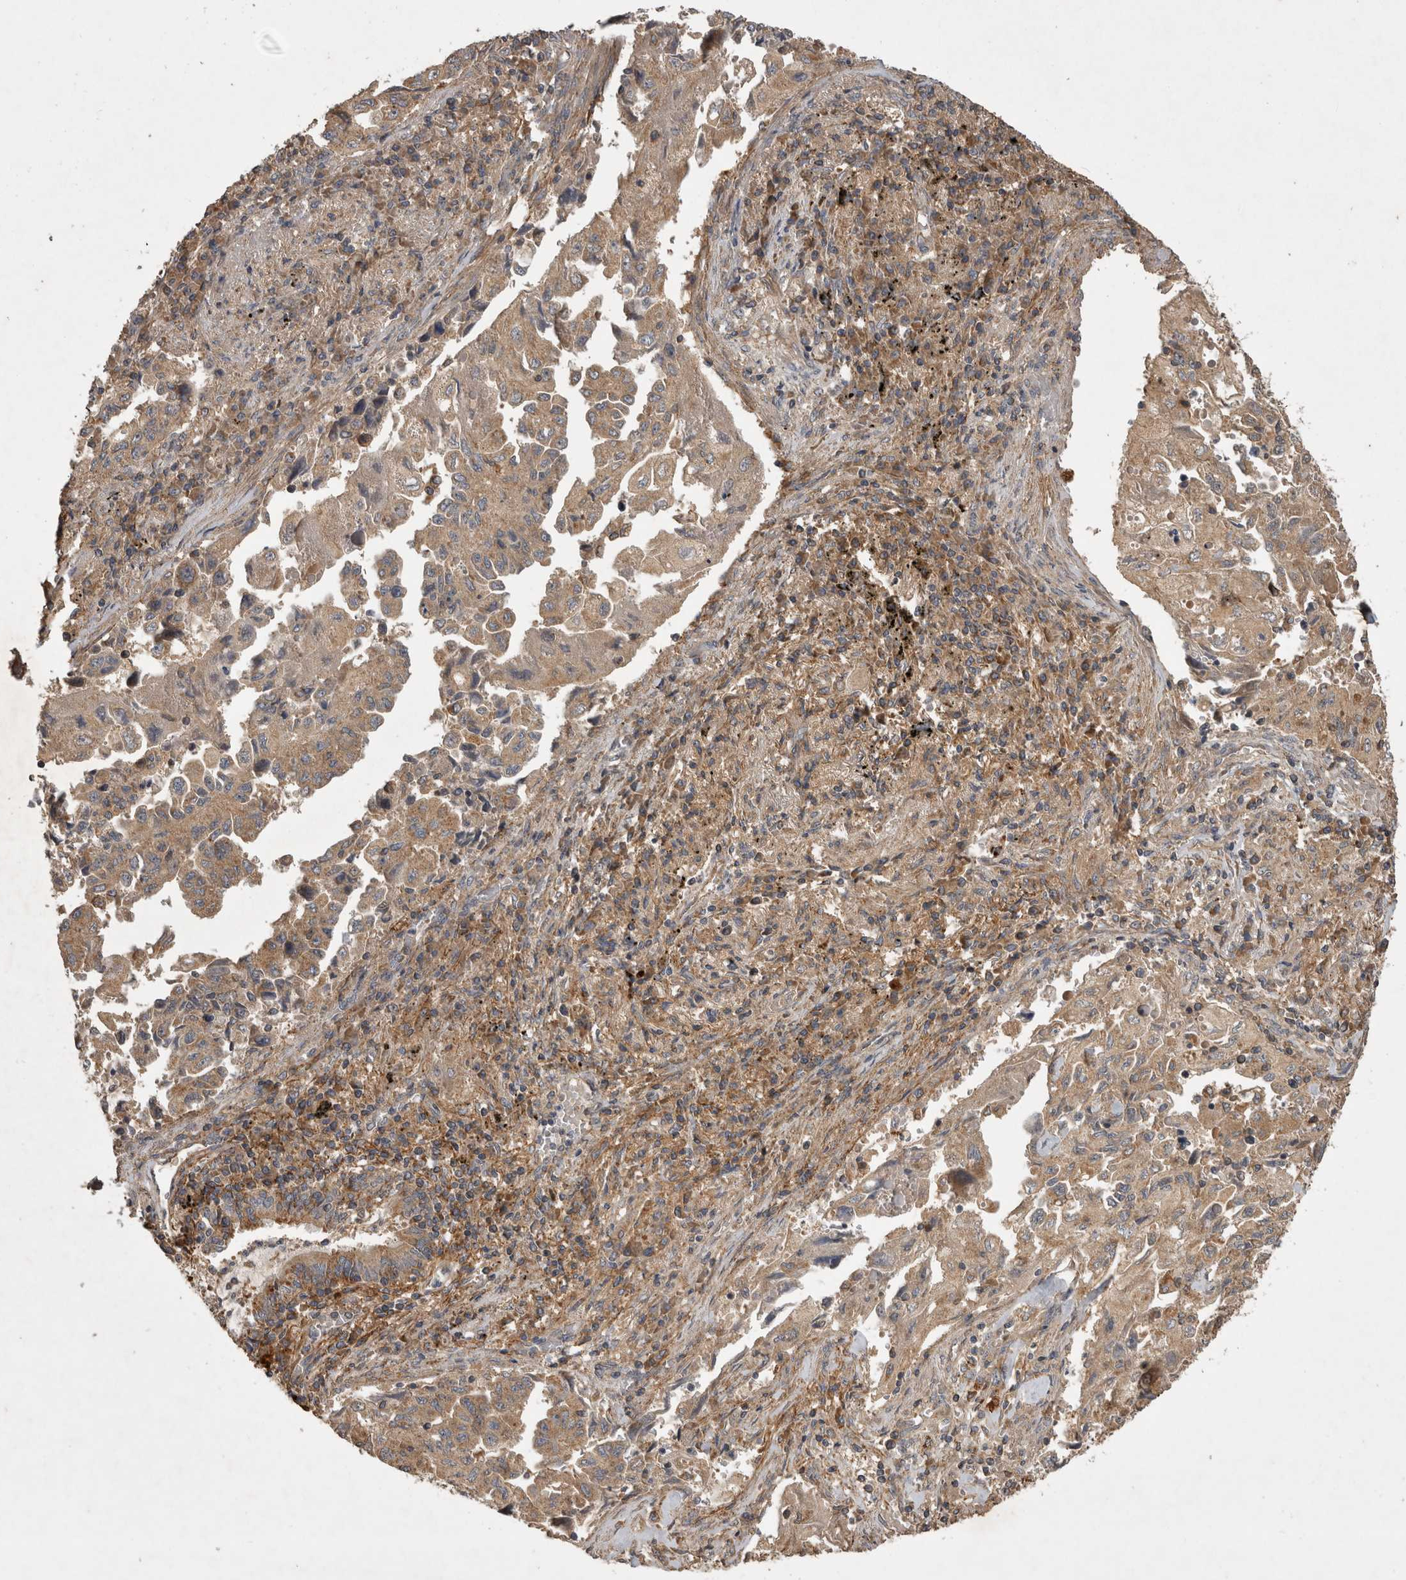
{"staining": {"intensity": "moderate", "quantity": ">75%", "location": "cytoplasmic/membranous"}, "tissue": "lung cancer", "cell_type": "Tumor cells", "image_type": "cancer", "snomed": [{"axis": "morphology", "description": "Adenocarcinoma, NOS"}, {"axis": "topography", "description": "Lung"}], "caption": "Immunohistochemical staining of human lung cancer (adenocarcinoma) shows medium levels of moderate cytoplasmic/membranous protein positivity in about >75% of tumor cells. The staining was performed using DAB (3,3'-diaminobenzidine) to visualize the protein expression in brown, while the nuclei were stained in blue with hematoxylin (Magnification: 20x).", "gene": "TRMT61B", "patient": {"sex": "female", "age": 51}}